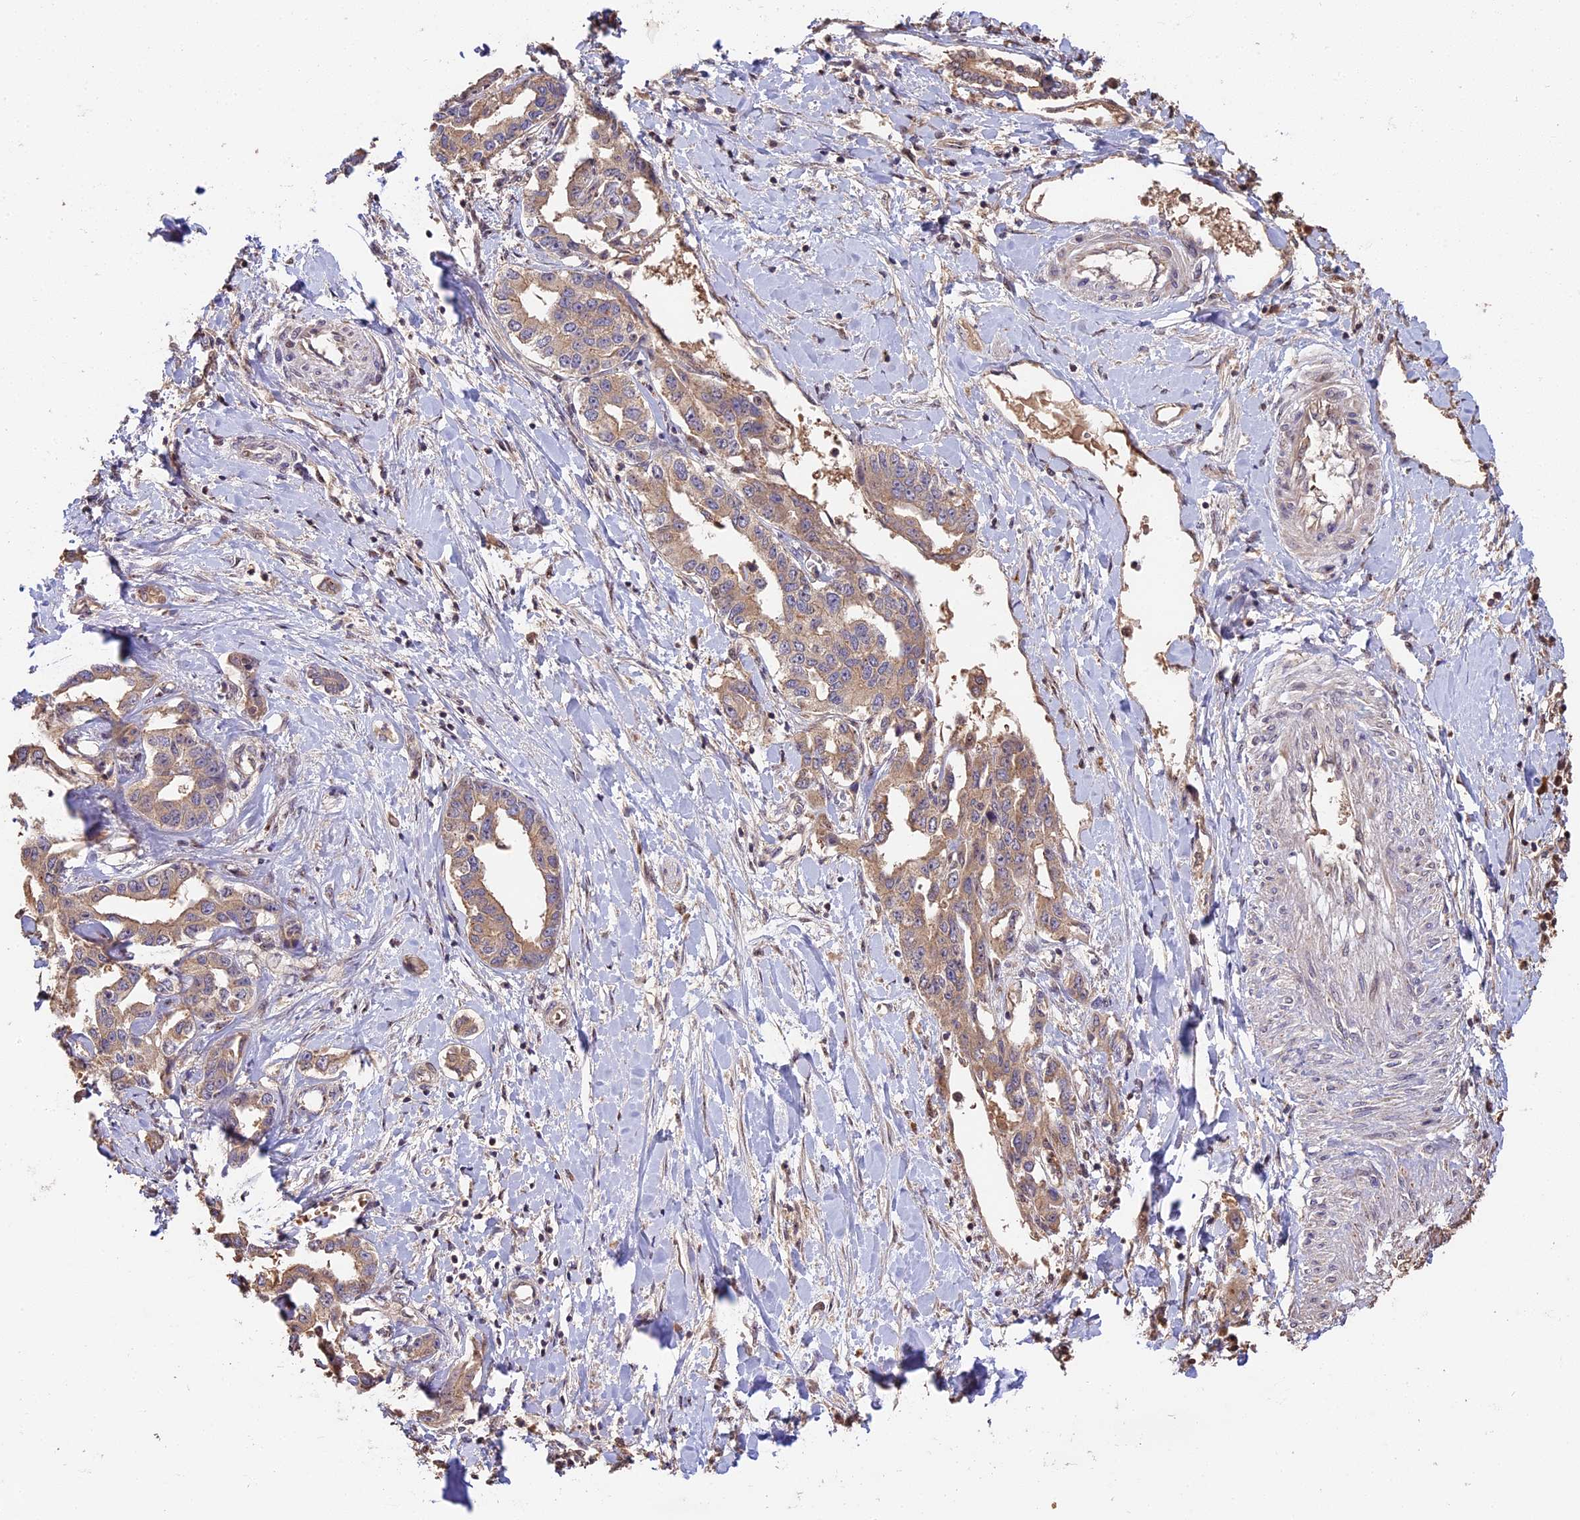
{"staining": {"intensity": "weak", "quantity": ">75%", "location": "cytoplasmic/membranous"}, "tissue": "liver cancer", "cell_type": "Tumor cells", "image_type": "cancer", "snomed": [{"axis": "morphology", "description": "Cholangiocarcinoma"}, {"axis": "topography", "description": "Liver"}], "caption": "Weak cytoplasmic/membranous positivity for a protein is identified in about >75% of tumor cells of liver cancer (cholangiocarcinoma) using immunohistochemistry (IHC).", "gene": "PPP1R37", "patient": {"sex": "male", "age": 59}}